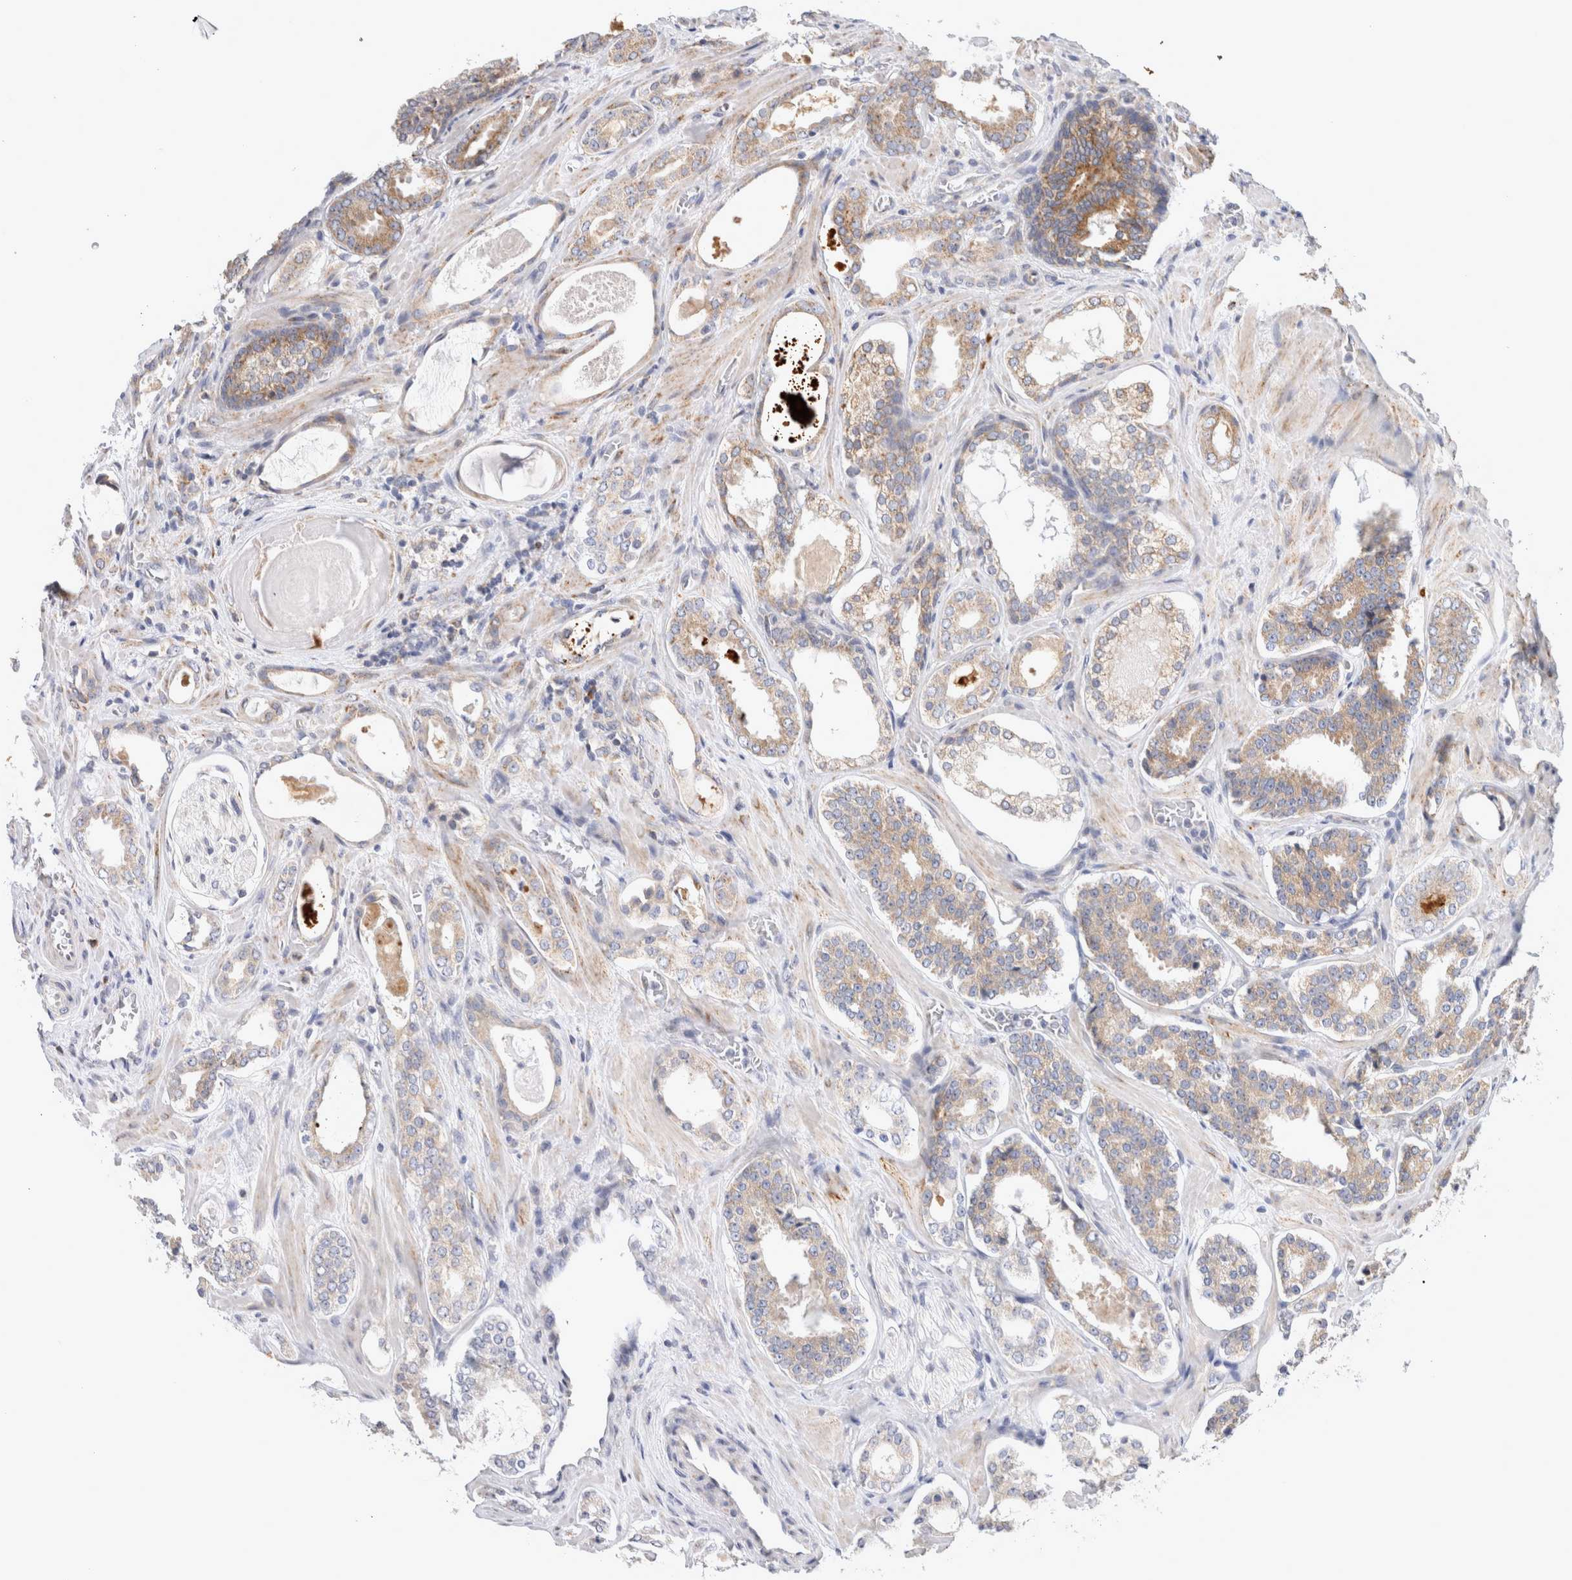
{"staining": {"intensity": "moderate", "quantity": "<25%", "location": "cytoplasmic/membranous"}, "tissue": "prostate cancer", "cell_type": "Tumor cells", "image_type": "cancer", "snomed": [{"axis": "morphology", "description": "Adenocarcinoma, High grade"}, {"axis": "topography", "description": "Prostate"}], "caption": "The micrograph demonstrates staining of prostate cancer, revealing moderate cytoplasmic/membranous protein staining (brown color) within tumor cells.", "gene": "RPN2", "patient": {"sex": "male", "age": 60}}